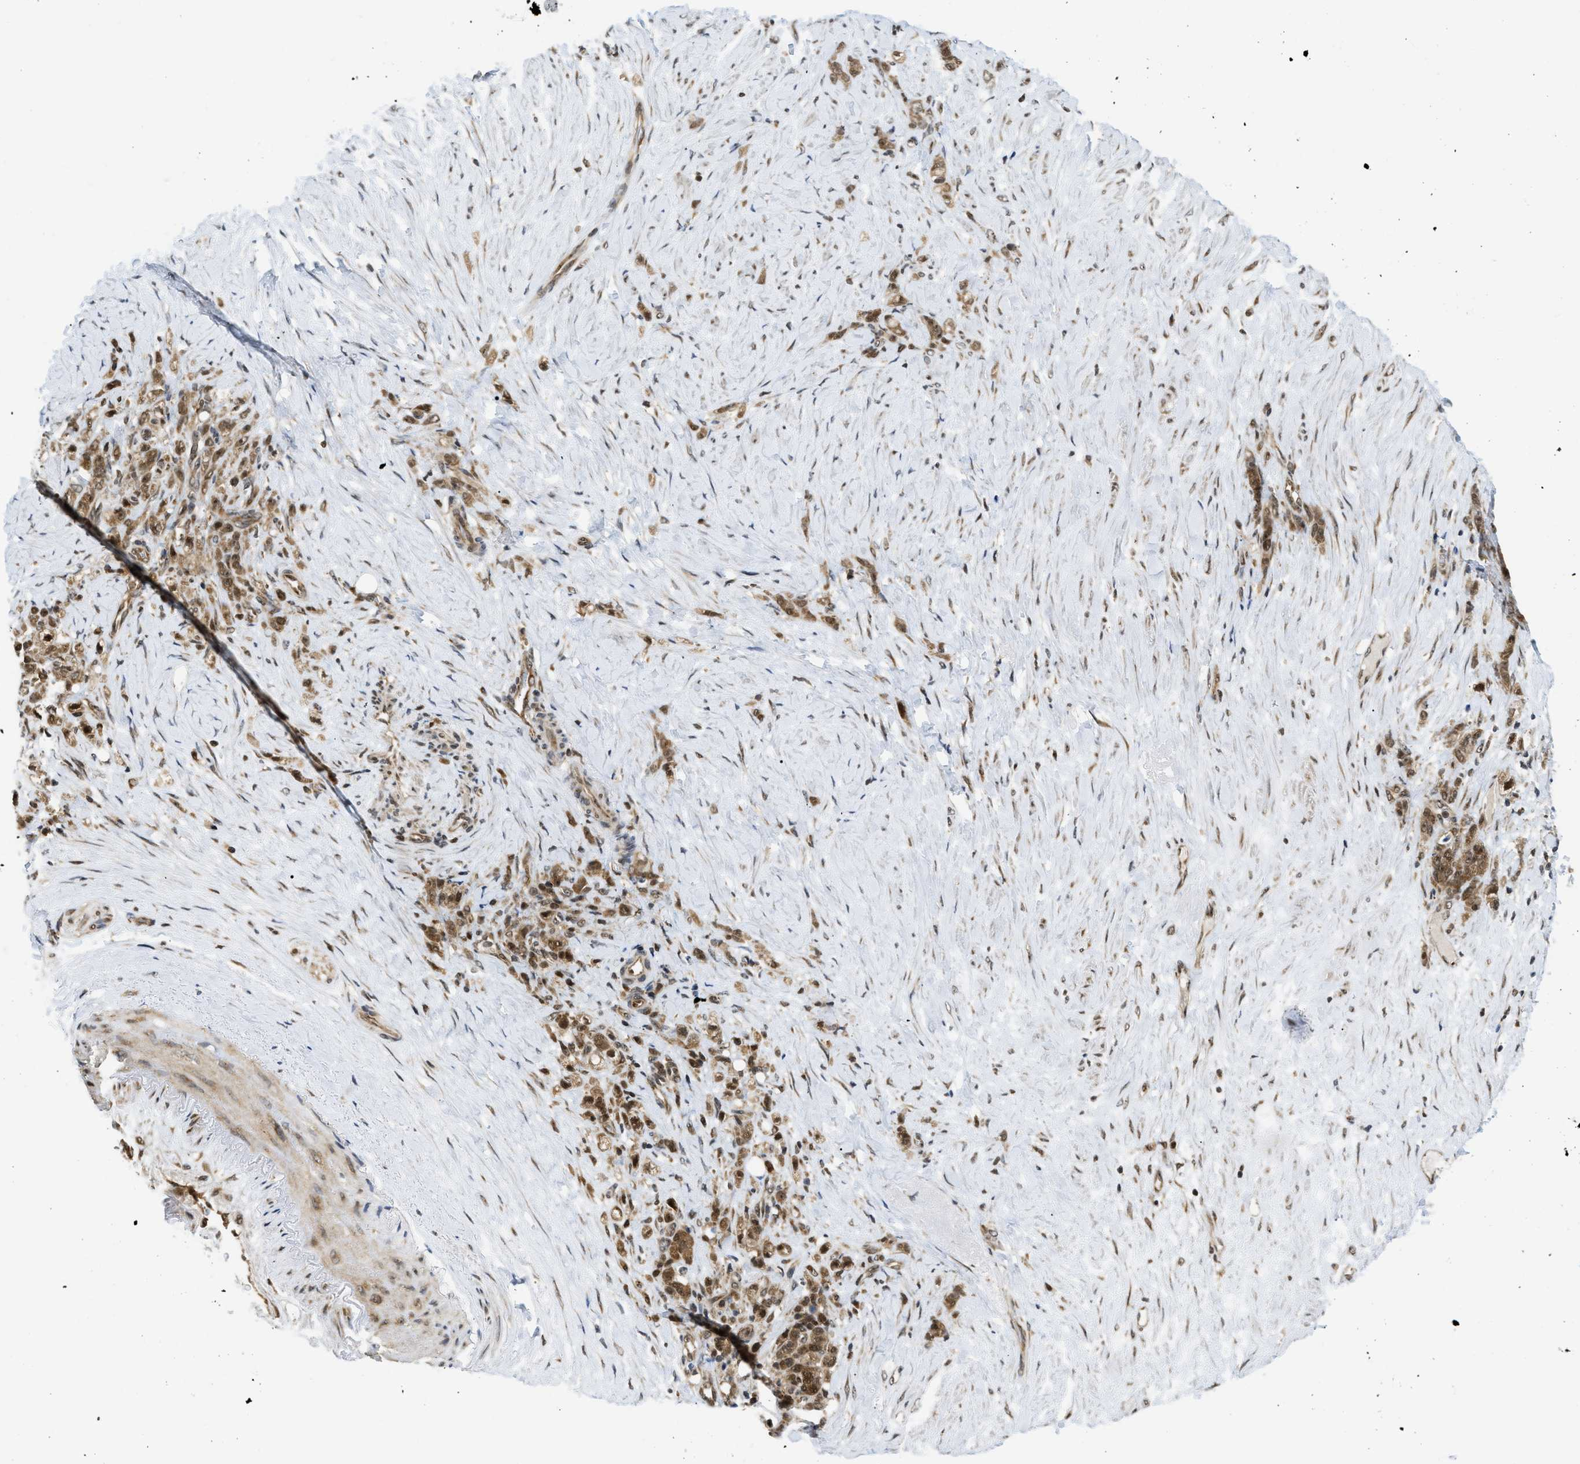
{"staining": {"intensity": "moderate", "quantity": ">75%", "location": "cytoplasmic/membranous,nuclear"}, "tissue": "stomach cancer", "cell_type": "Tumor cells", "image_type": "cancer", "snomed": [{"axis": "morphology", "description": "Adenocarcinoma, NOS"}, {"axis": "topography", "description": "Stomach"}], "caption": "Protein analysis of adenocarcinoma (stomach) tissue exhibits moderate cytoplasmic/membranous and nuclear positivity in about >75% of tumor cells. (DAB IHC, brown staining for protein, blue staining for nuclei).", "gene": "TACC1", "patient": {"sex": "male", "age": 82}}